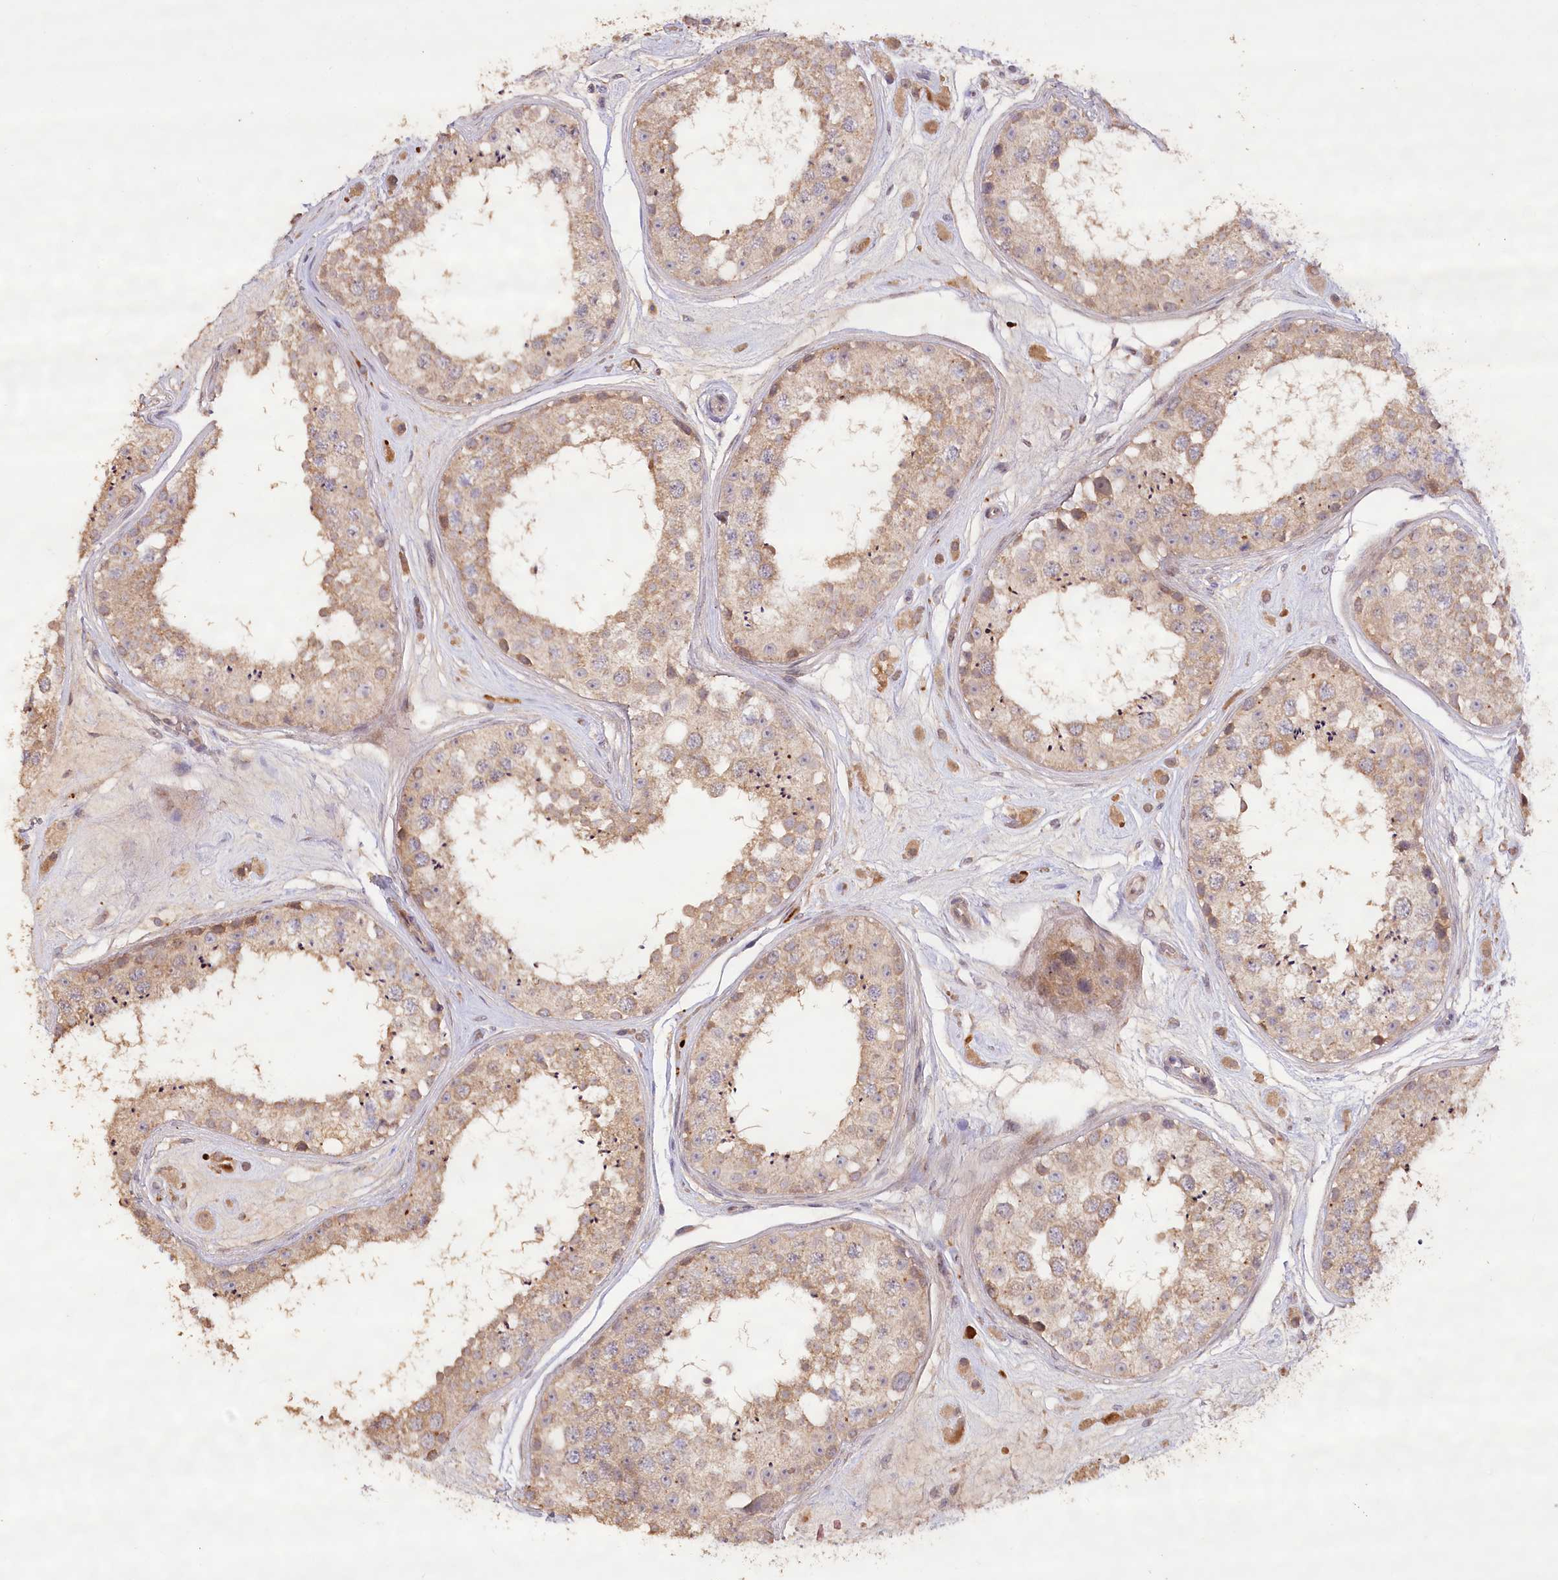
{"staining": {"intensity": "moderate", "quantity": "25%-75%", "location": "cytoplasmic/membranous"}, "tissue": "testis", "cell_type": "Cells in seminiferous ducts", "image_type": "normal", "snomed": [{"axis": "morphology", "description": "Normal tissue, NOS"}, {"axis": "topography", "description": "Testis"}], "caption": "This is an image of IHC staining of normal testis, which shows moderate staining in the cytoplasmic/membranous of cells in seminiferous ducts.", "gene": "IRAK1BP1", "patient": {"sex": "male", "age": 25}}